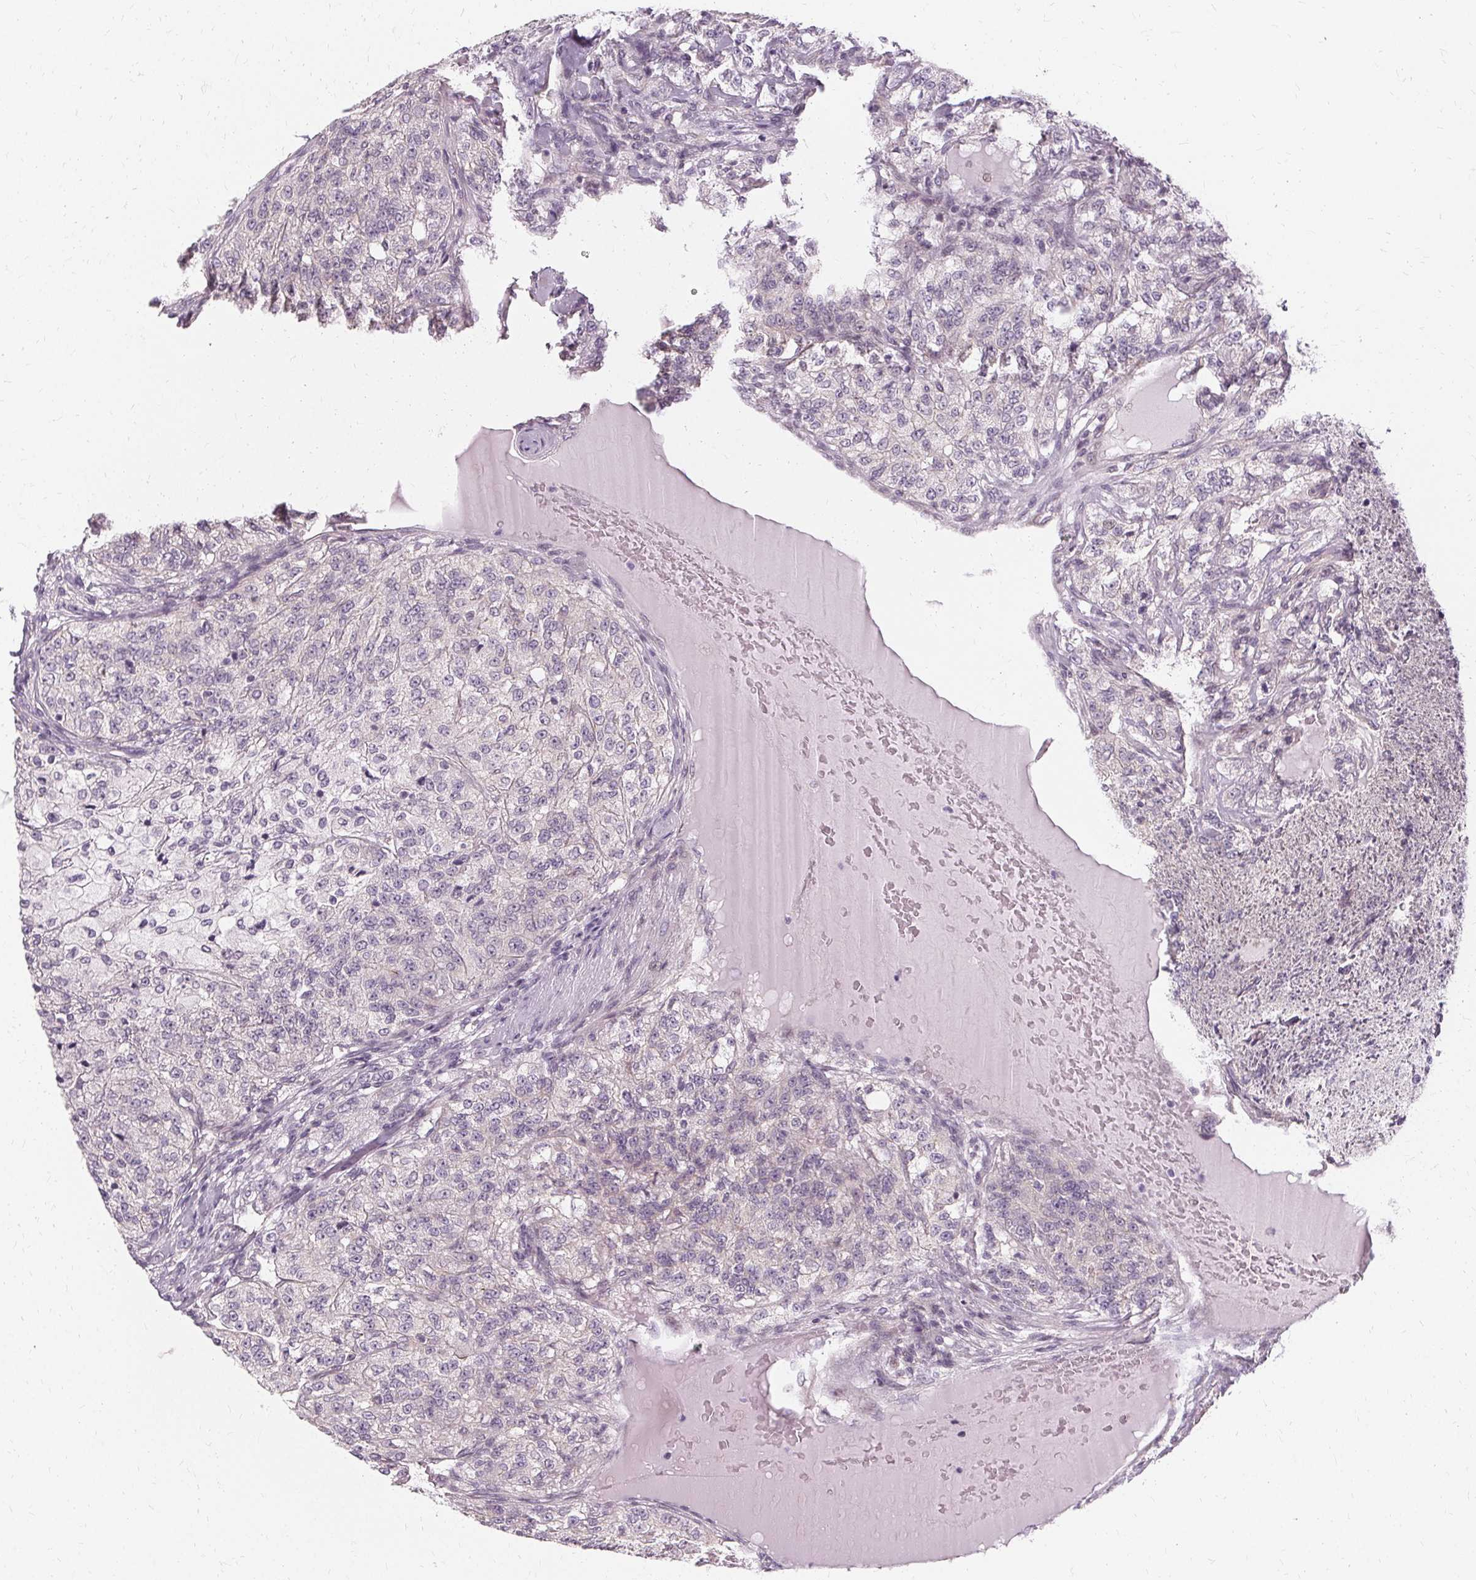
{"staining": {"intensity": "negative", "quantity": "none", "location": "none"}, "tissue": "renal cancer", "cell_type": "Tumor cells", "image_type": "cancer", "snomed": [{"axis": "morphology", "description": "Adenocarcinoma, NOS"}, {"axis": "topography", "description": "Kidney"}], "caption": "Immunohistochemistry (IHC) of human renal cancer shows no positivity in tumor cells.", "gene": "USP8", "patient": {"sex": "female", "age": 63}}